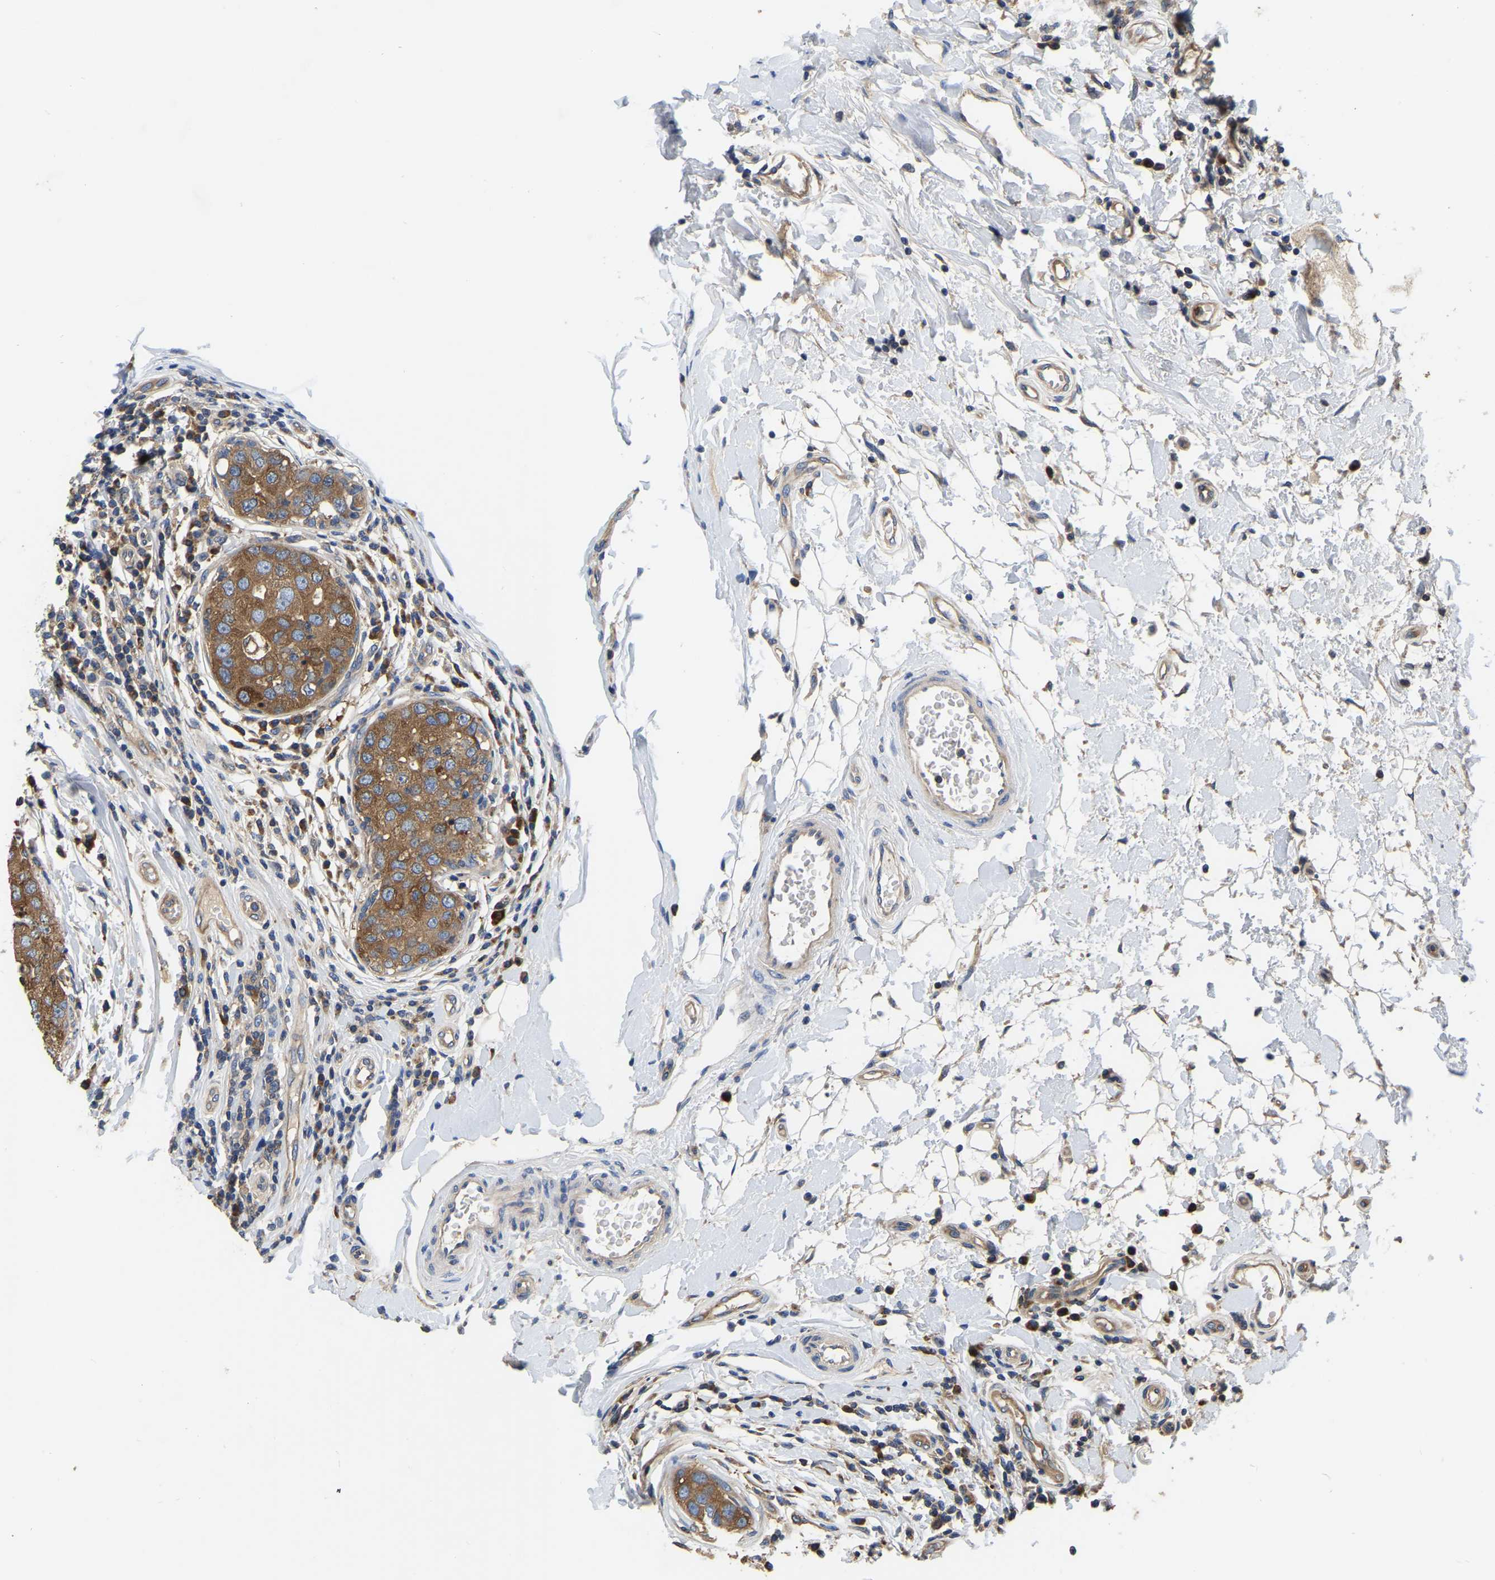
{"staining": {"intensity": "moderate", "quantity": ">75%", "location": "cytoplasmic/membranous"}, "tissue": "breast cancer", "cell_type": "Tumor cells", "image_type": "cancer", "snomed": [{"axis": "morphology", "description": "Duct carcinoma"}, {"axis": "topography", "description": "Breast"}], "caption": "Intraductal carcinoma (breast) stained for a protein demonstrates moderate cytoplasmic/membranous positivity in tumor cells.", "gene": "GARS1", "patient": {"sex": "female", "age": 27}}